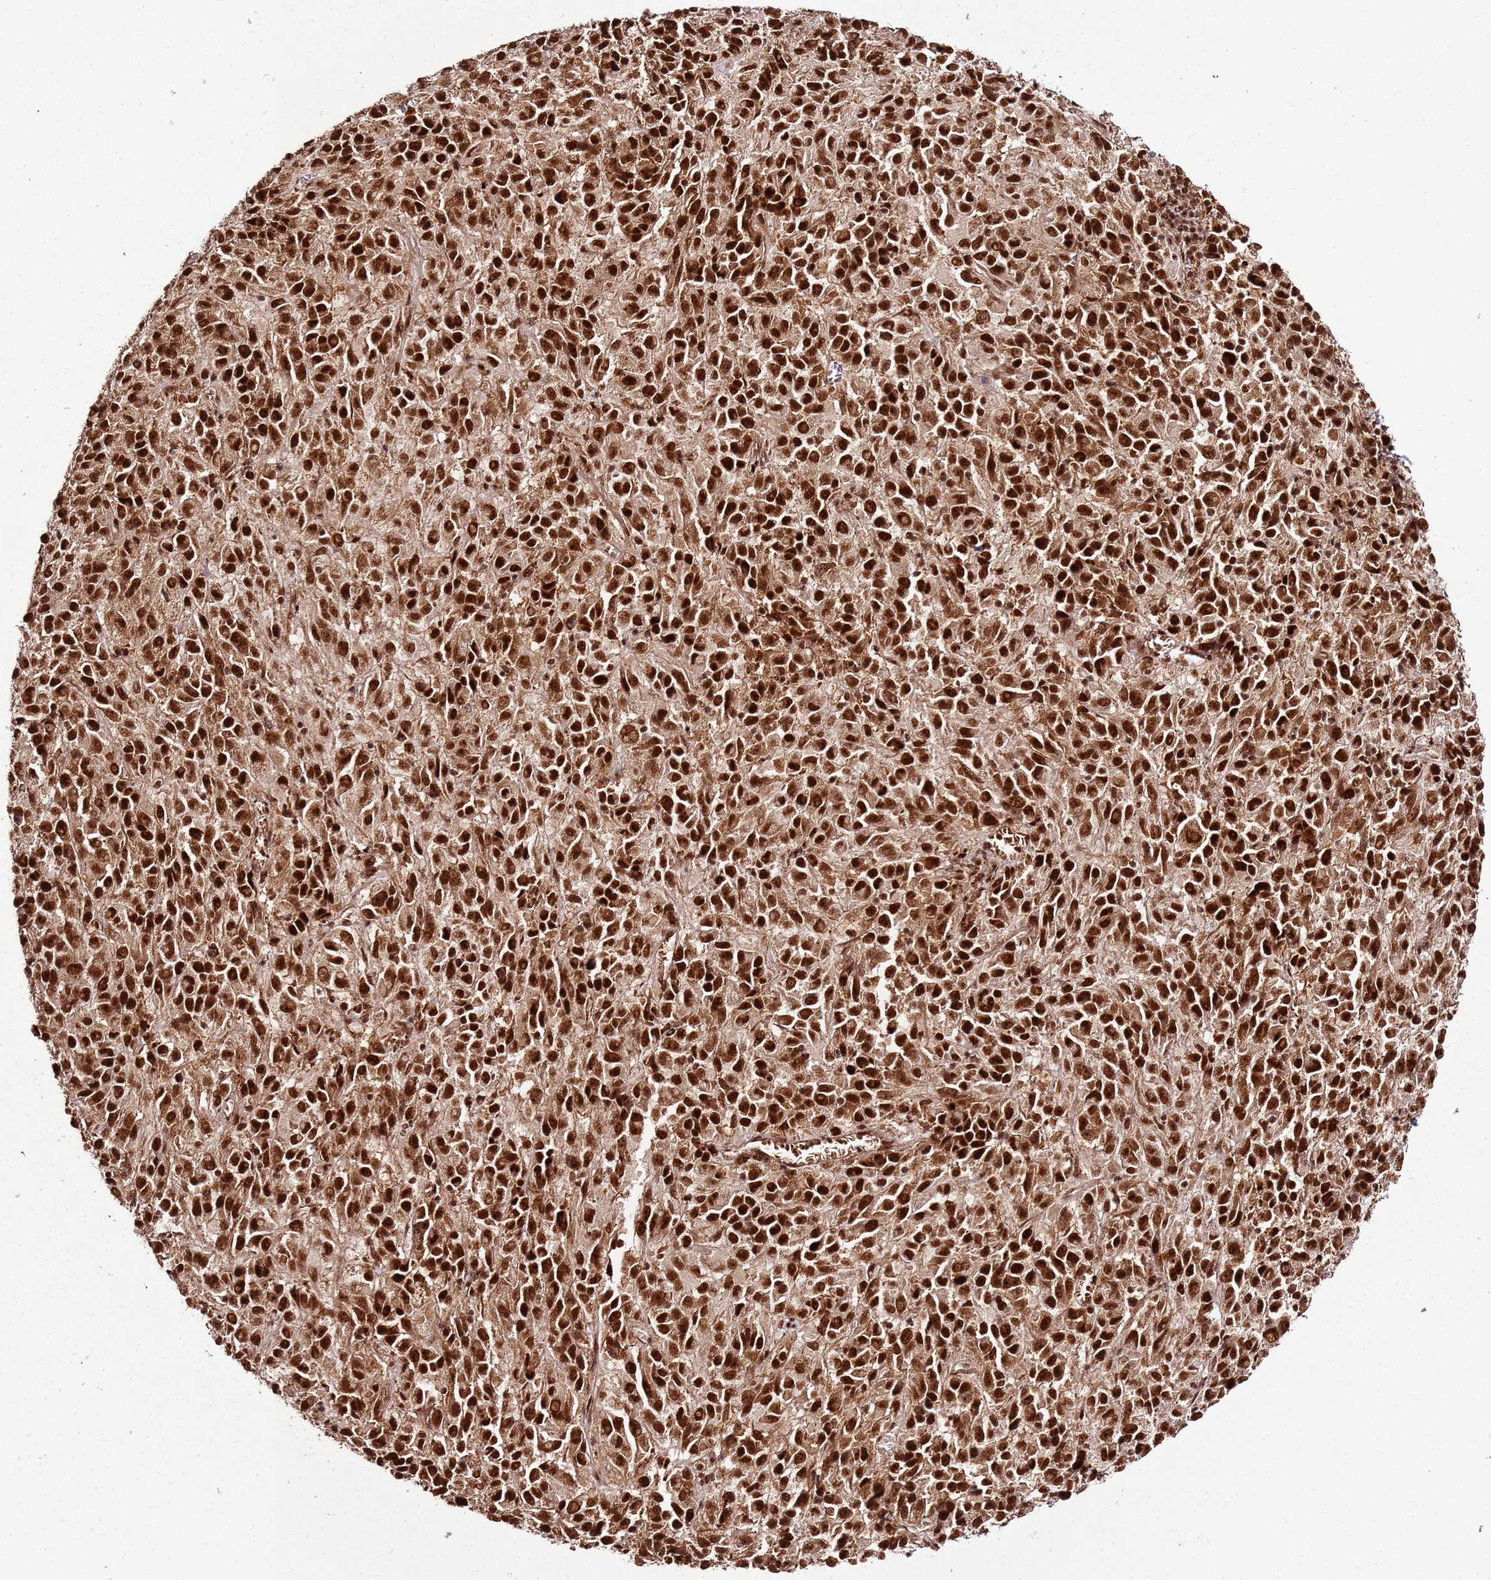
{"staining": {"intensity": "strong", "quantity": ">75%", "location": "nuclear"}, "tissue": "melanoma", "cell_type": "Tumor cells", "image_type": "cancer", "snomed": [{"axis": "morphology", "description": "Malignant melanoma, Metastatic site"}, {"axis": "topography", "description": "Lung"}], "caption": "Protein expression analysis of human melanoma reveals strong nuclear positivity in about >75% of tumor cells.", "gene": "XRN2", "patient": {"sex": "male", "age": 64}}